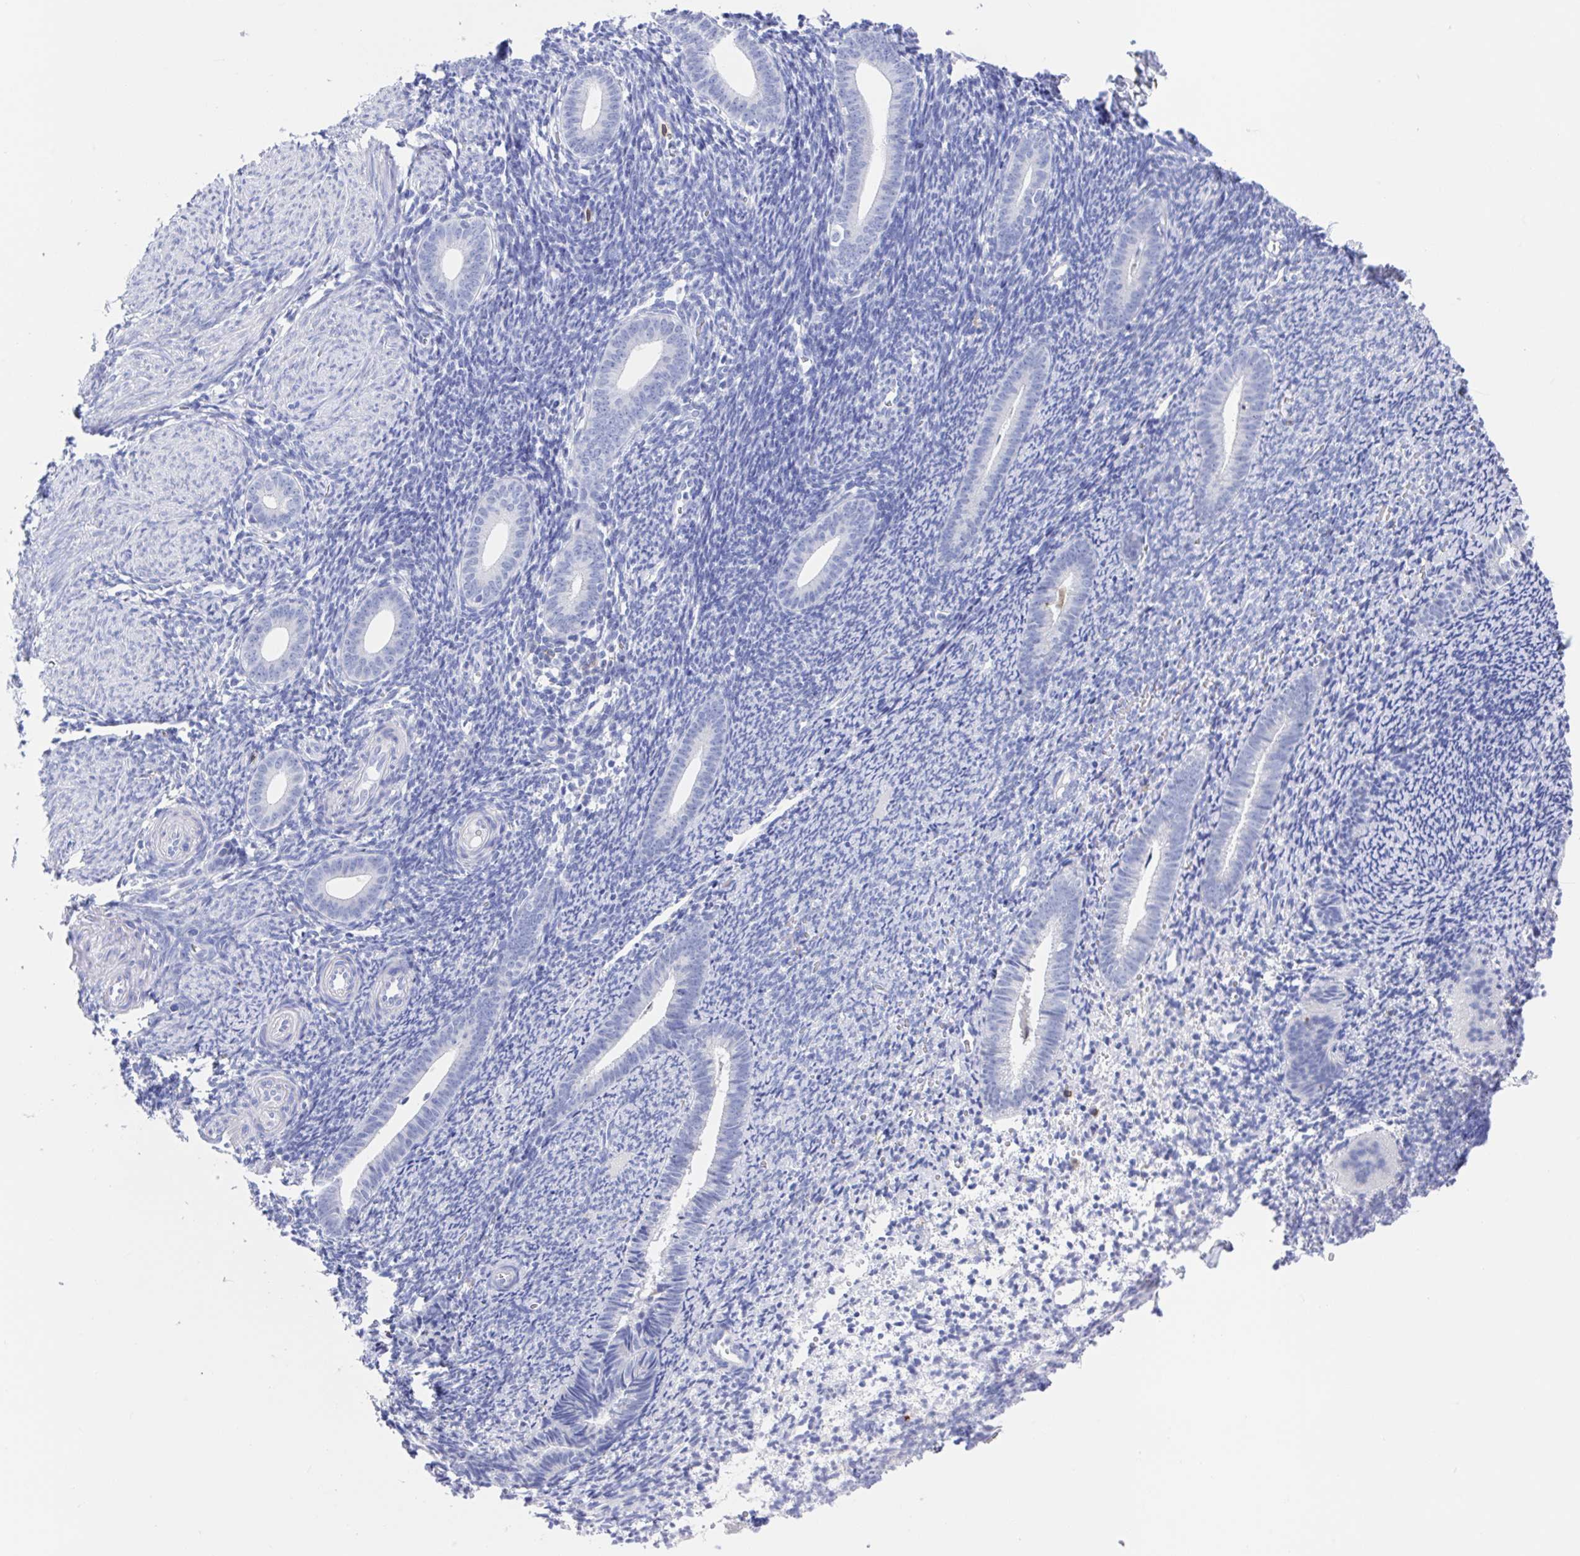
{"staining": {"intensity": "negative", "quantity": "none", "location": "none"}, "tissue": "endometrium", "cell_type": "Cells in endometrial stroma", "image_type": "normal", "snomed": [{"axis": "morphology", "description": "Normal tissue, NOS"}, {"axis": "topography", "description": "Endometrium"}], "caption": "DAB (3,3'-diaminobenzidine) immunohistochemical staining of benign endometrium demonstrates no significant staining in cells in endometrial stroma.", "gene": "FCGR3A", "patient": {"sex": "female", "age": 39}}